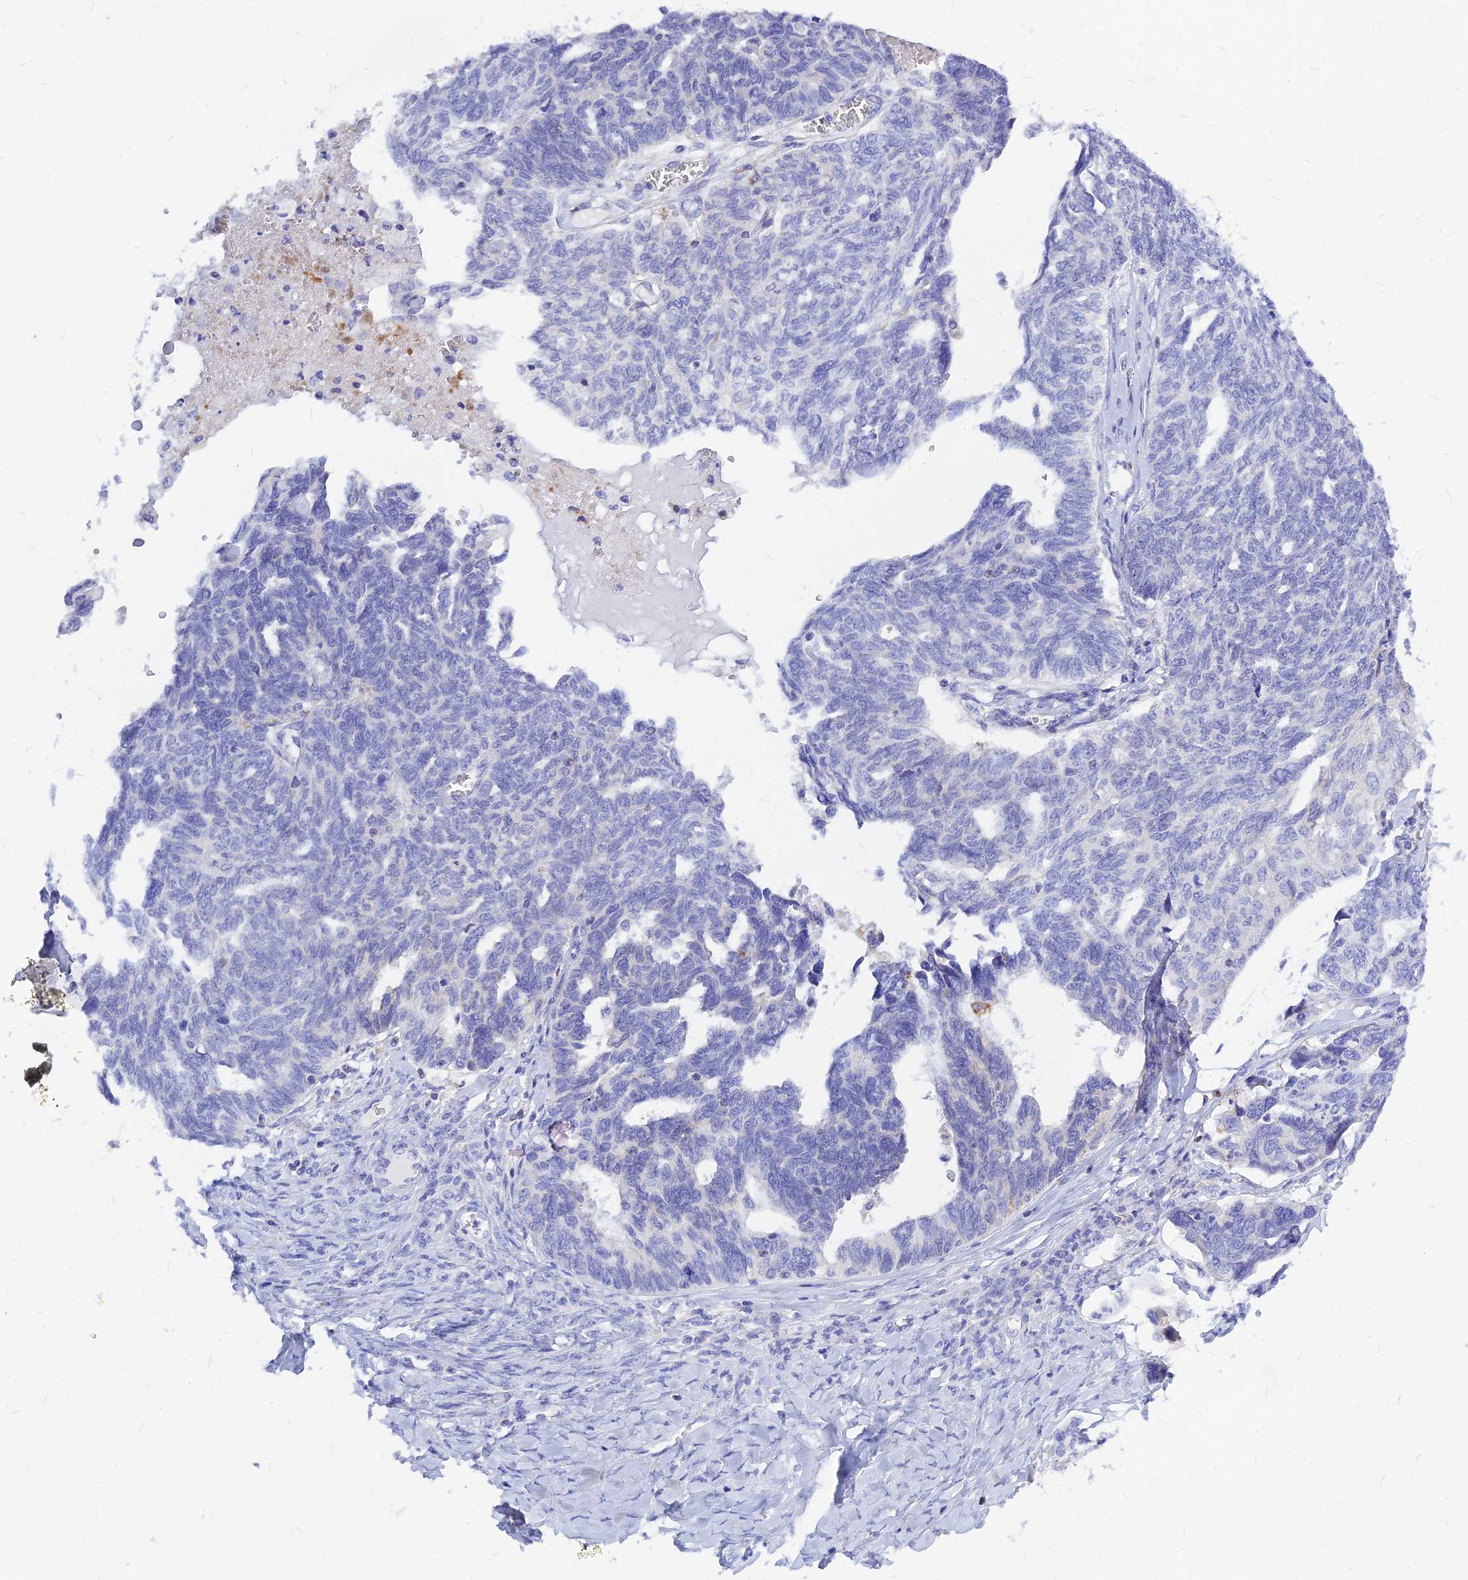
{"staining": {"intensity": "negative", "quantity": "none", "location": "none"}, "tissue": "ovarian cancer", "cell_type": "Tumor cells", "image_type": "cancer", "snomed": [{"axis": "morphology", "description": "Cystadenocarcinoma, serous, NOS"}, {"axis": "topography", "description": "Ovary"}], "caption": "Image shows no significant protein staining in tumor cells of ovarian serous cystadenocarcinoma.", "gene": "CNOT6", "patient": {"sex": "female", "age": 79}}